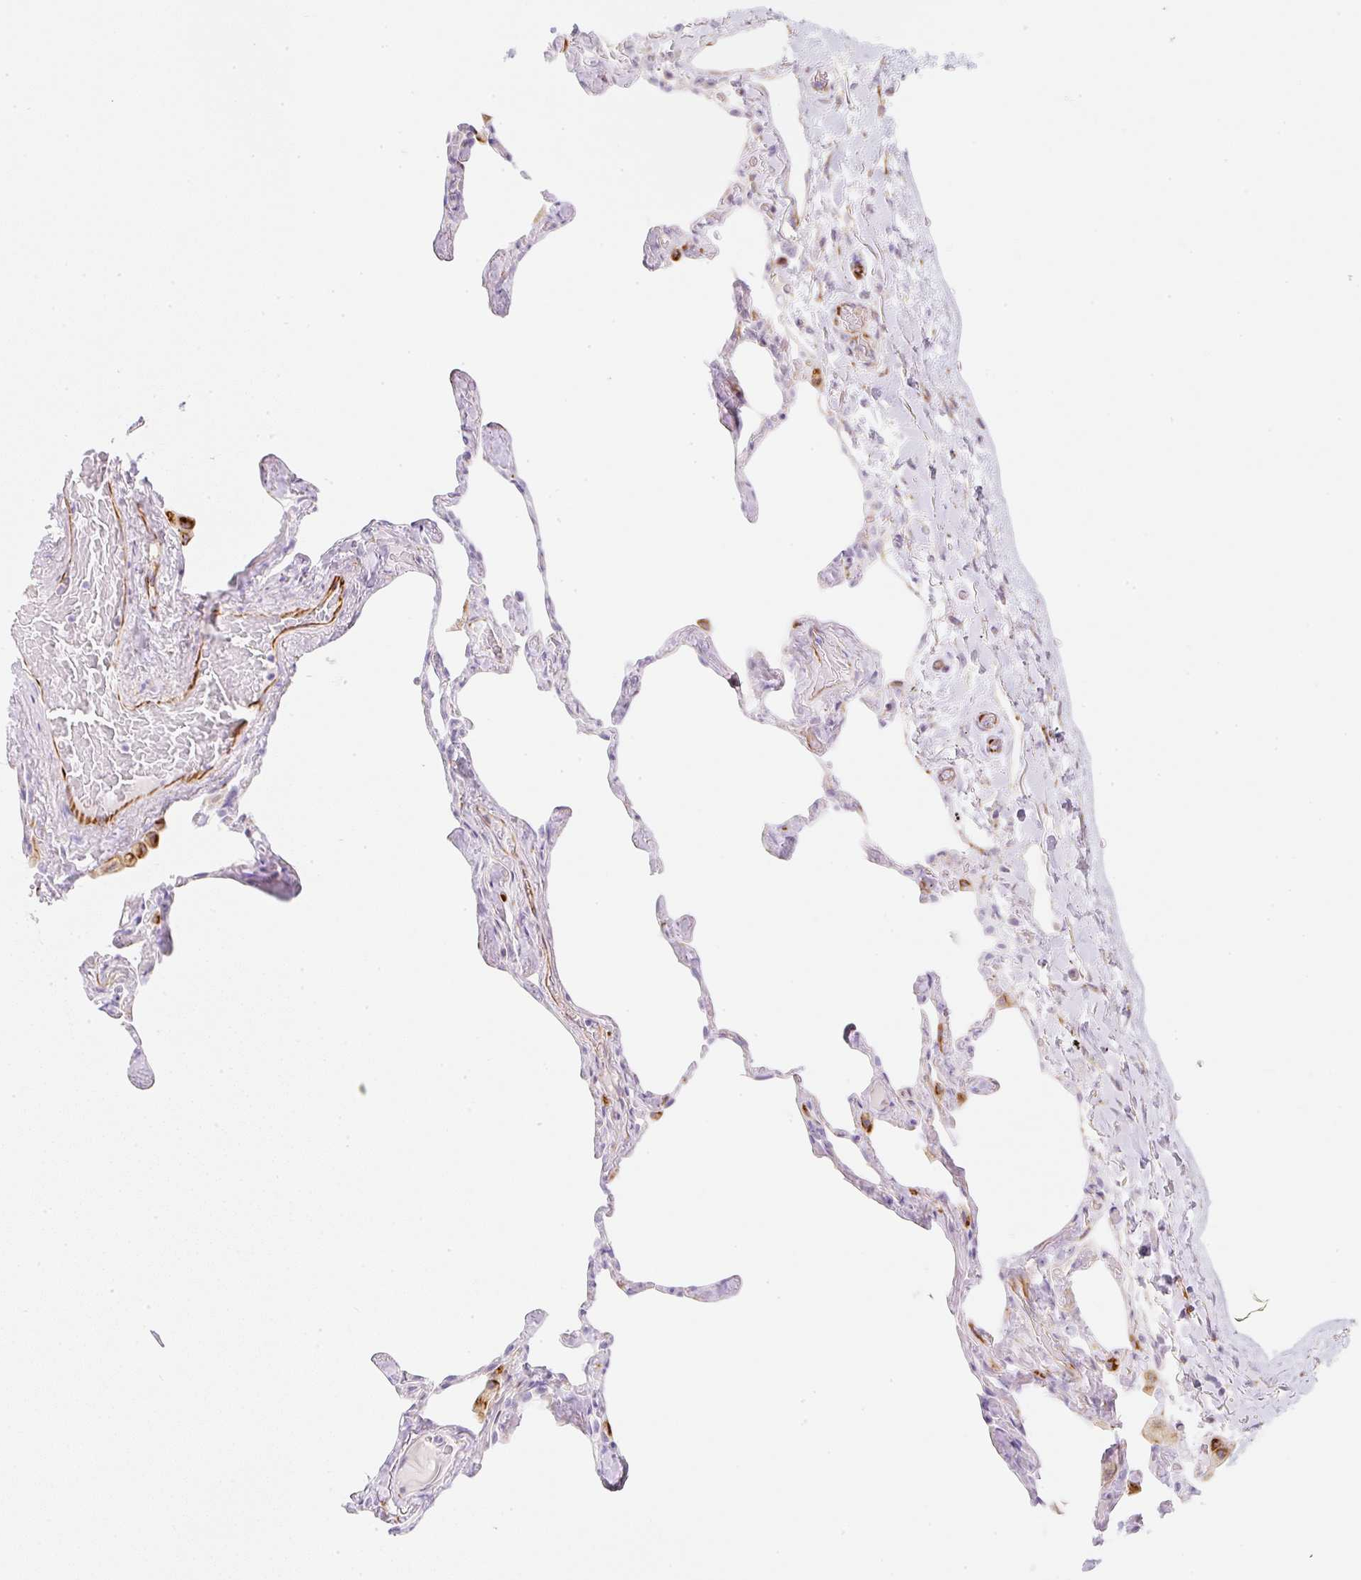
{"staining": {"intensity": "negative", "quantity": "none", "location": "none"}, "tissue": "lung", "cell_type": "Alveolar cells", "image_type": "normal", "snomed": [{"axis": "morphology", "description": "Normal tissue, NOS"}, {"axis": "topography", "description": "Lung"}], "caption": "The micrograph exhibits no staining of alveolar cells in unremarkable lung. (Immunohistochemistry, brightfield microscopy, high magnification).", "gene": "ZNF689", "patient": {"sex": "male", "age": 65}}